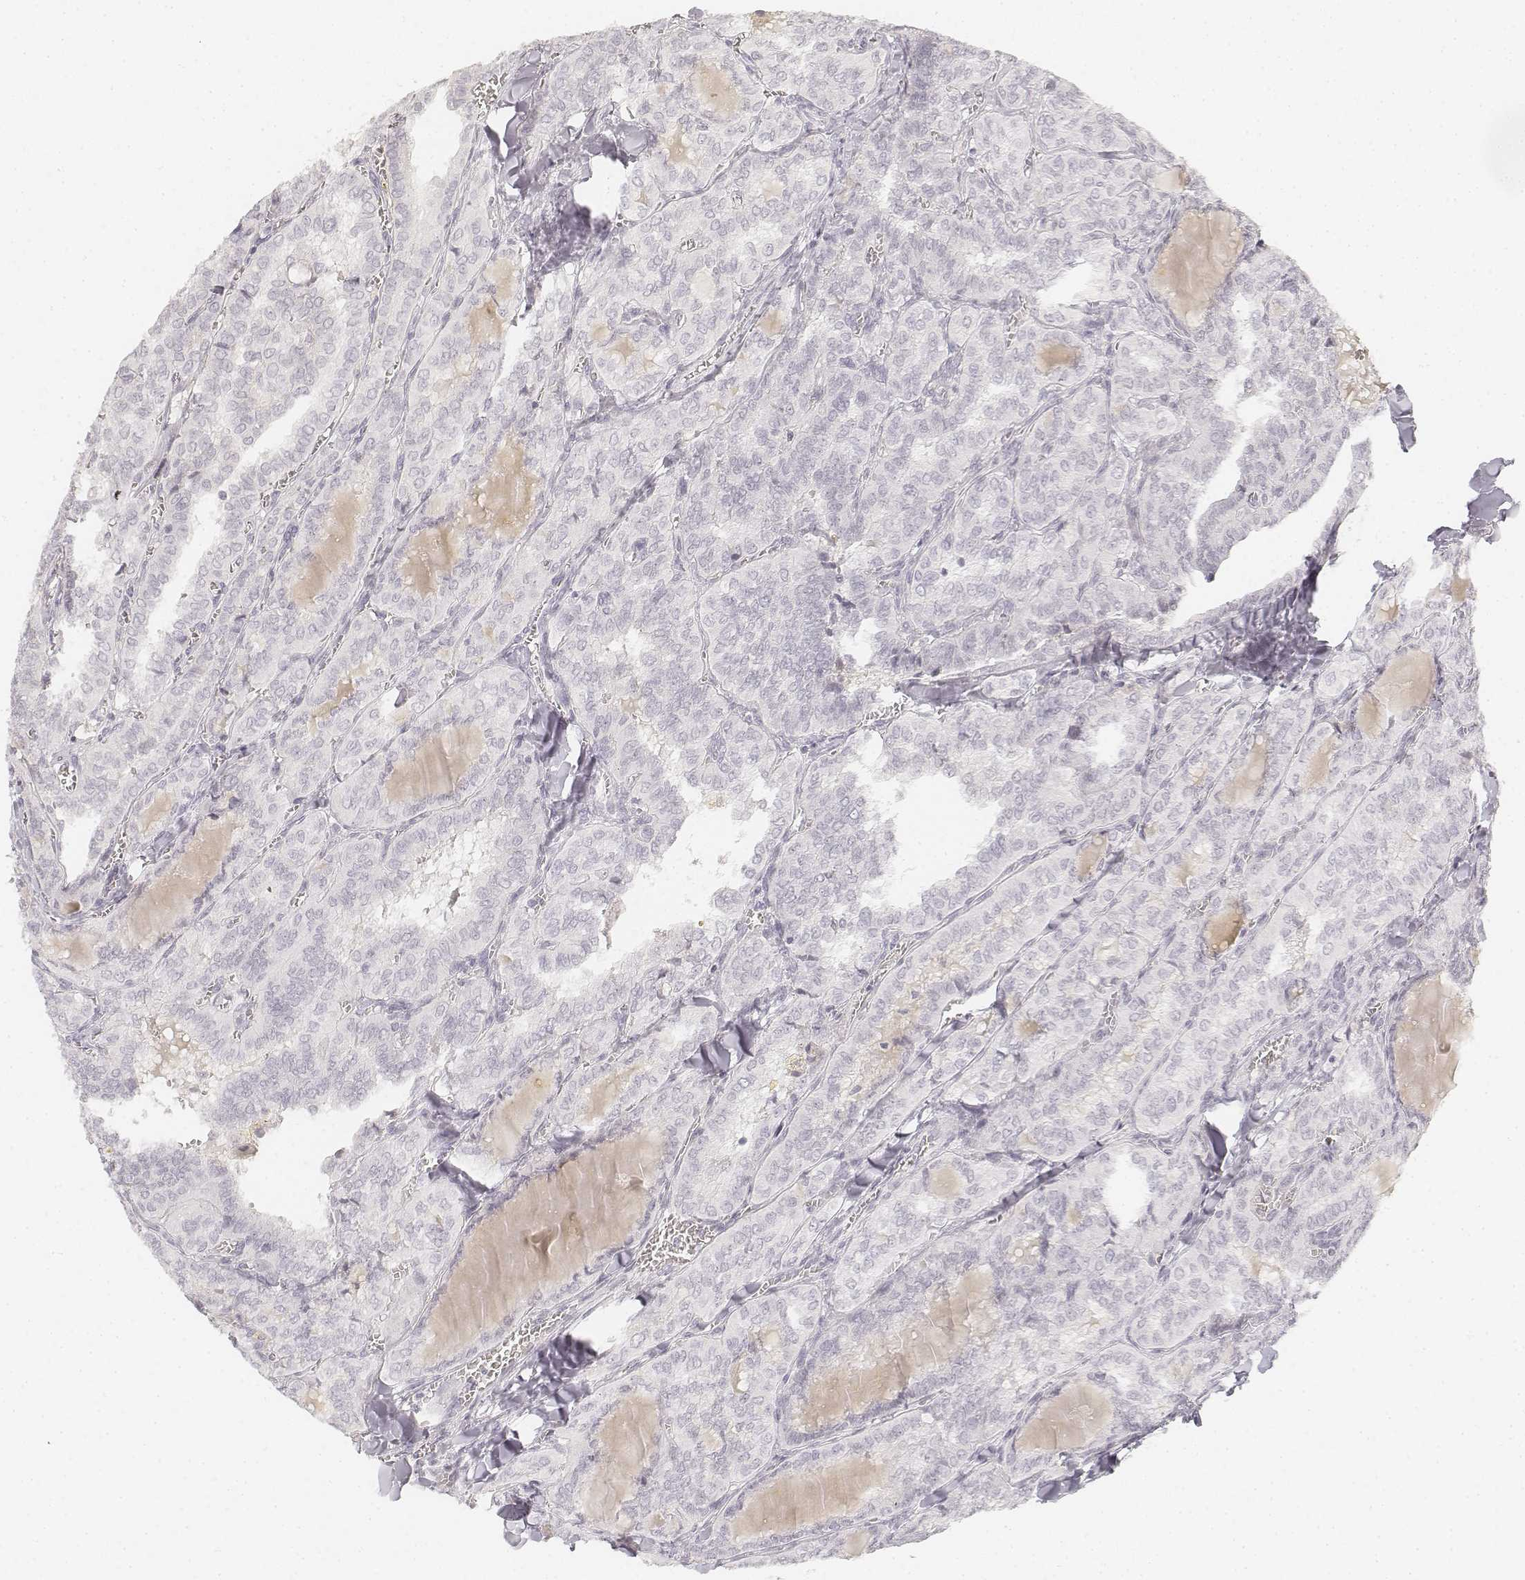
{"staining": {"intensity": "negative", "quantity": "none", "location": "none"}, "tissue": "thyroid cancer", "cell_type": "Tumor cells", "image_type": "cancer", "snomed": [{"axis": "morphology", "description": "Papillary adenocarcinoma, NOS"}, {"axis": "topography", "description": "Thyroid gland"}], "caption": "Tumor cells show no significant protein positivity in thyroid papillary adenocarcinoma.", "gene": "DSG4", "patient": {"sex": "female", "age": 41}}